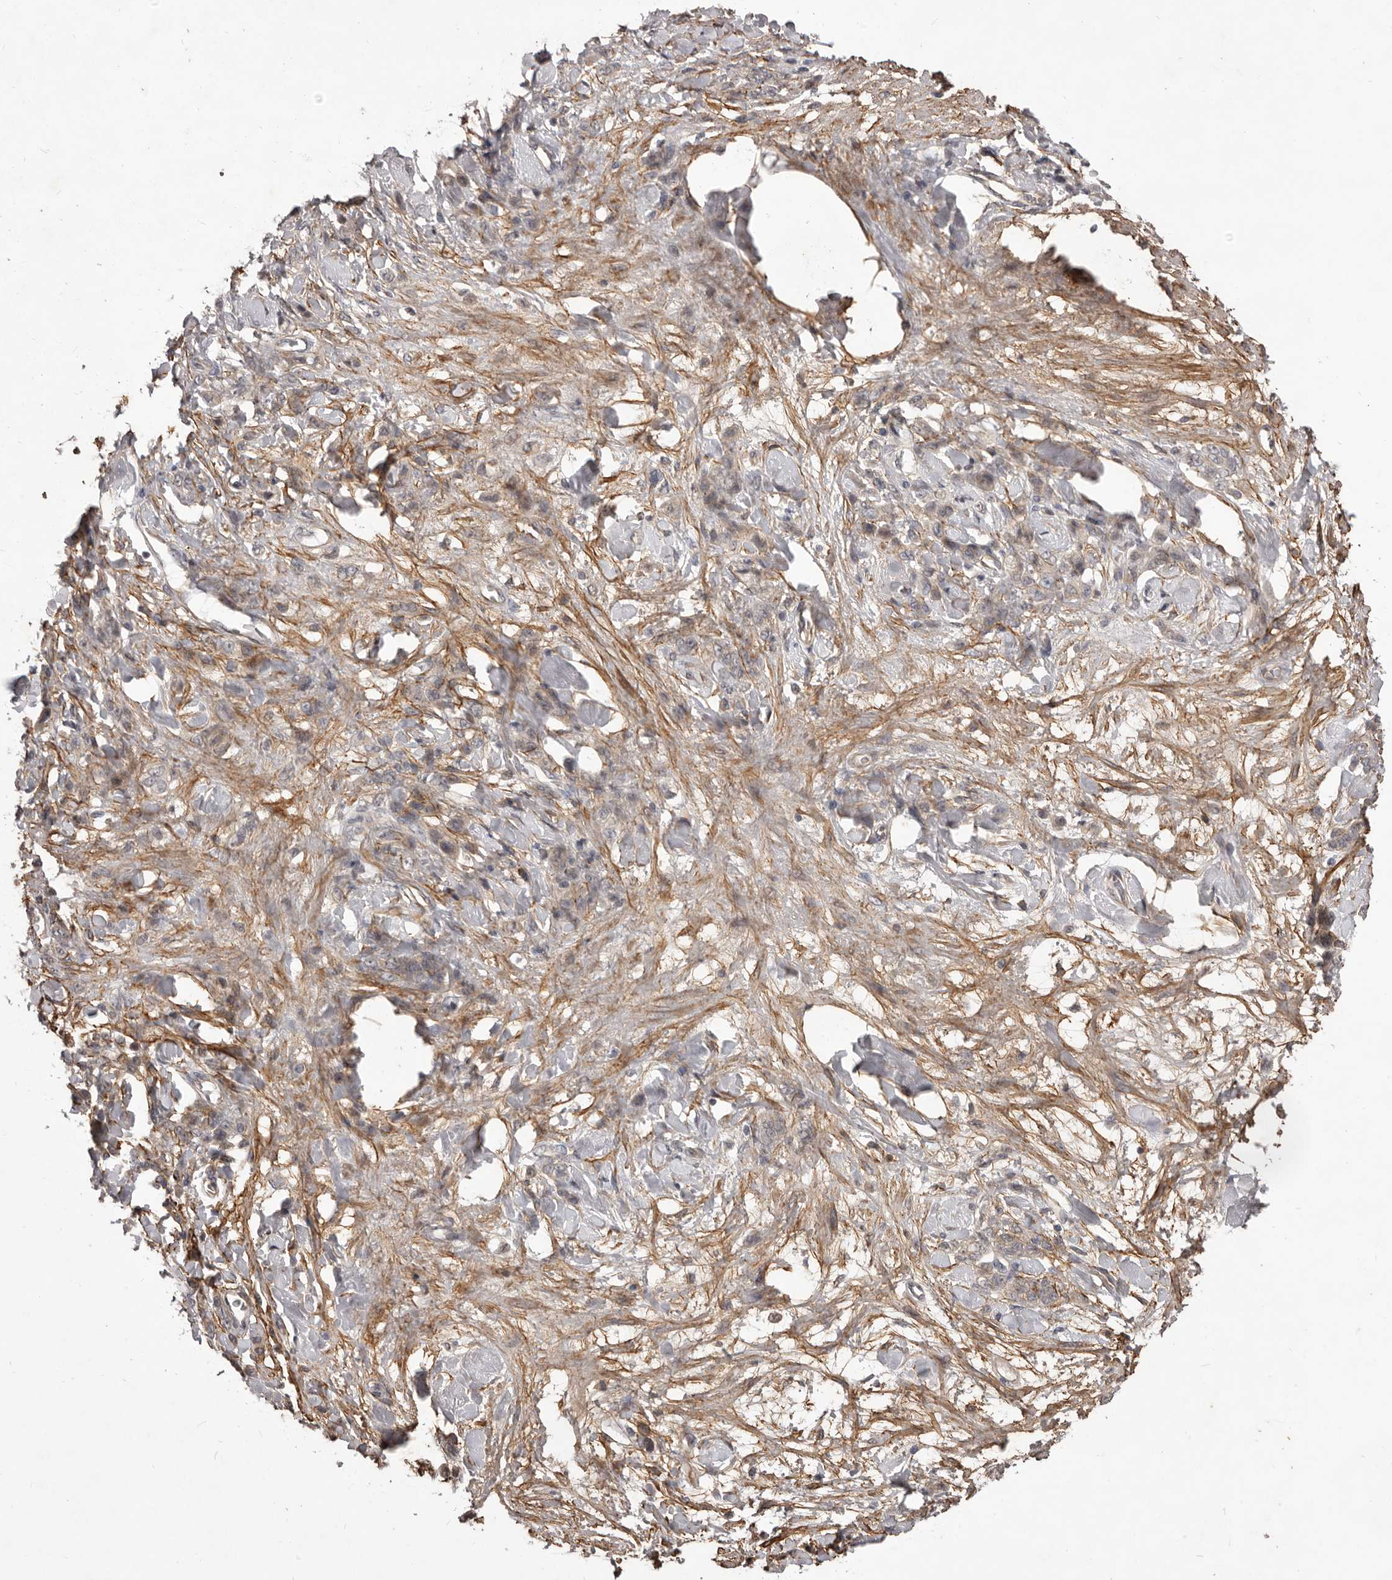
{"staining": {"intensity": "weak", "quantity": "<25%", "location": "cytoplasmic/membranous"}, "tissue": "stomach cancer", "cell_type": "Tumor cells", "image_type": "cancer", "snomed": [{"axis": "morphology", "description": "Normal tissue, NOS"}, {"axis": "morphology", "description": "Adenocarcinoma, NOS"}, {"axis": "topography", "description": "Stomach"}], "caption": "Tumor cells are negative for protein expression in human adenocarcinoma (stomach).", "gene": "HBS1L", "patient": {"sex": "male", "age": 82}}